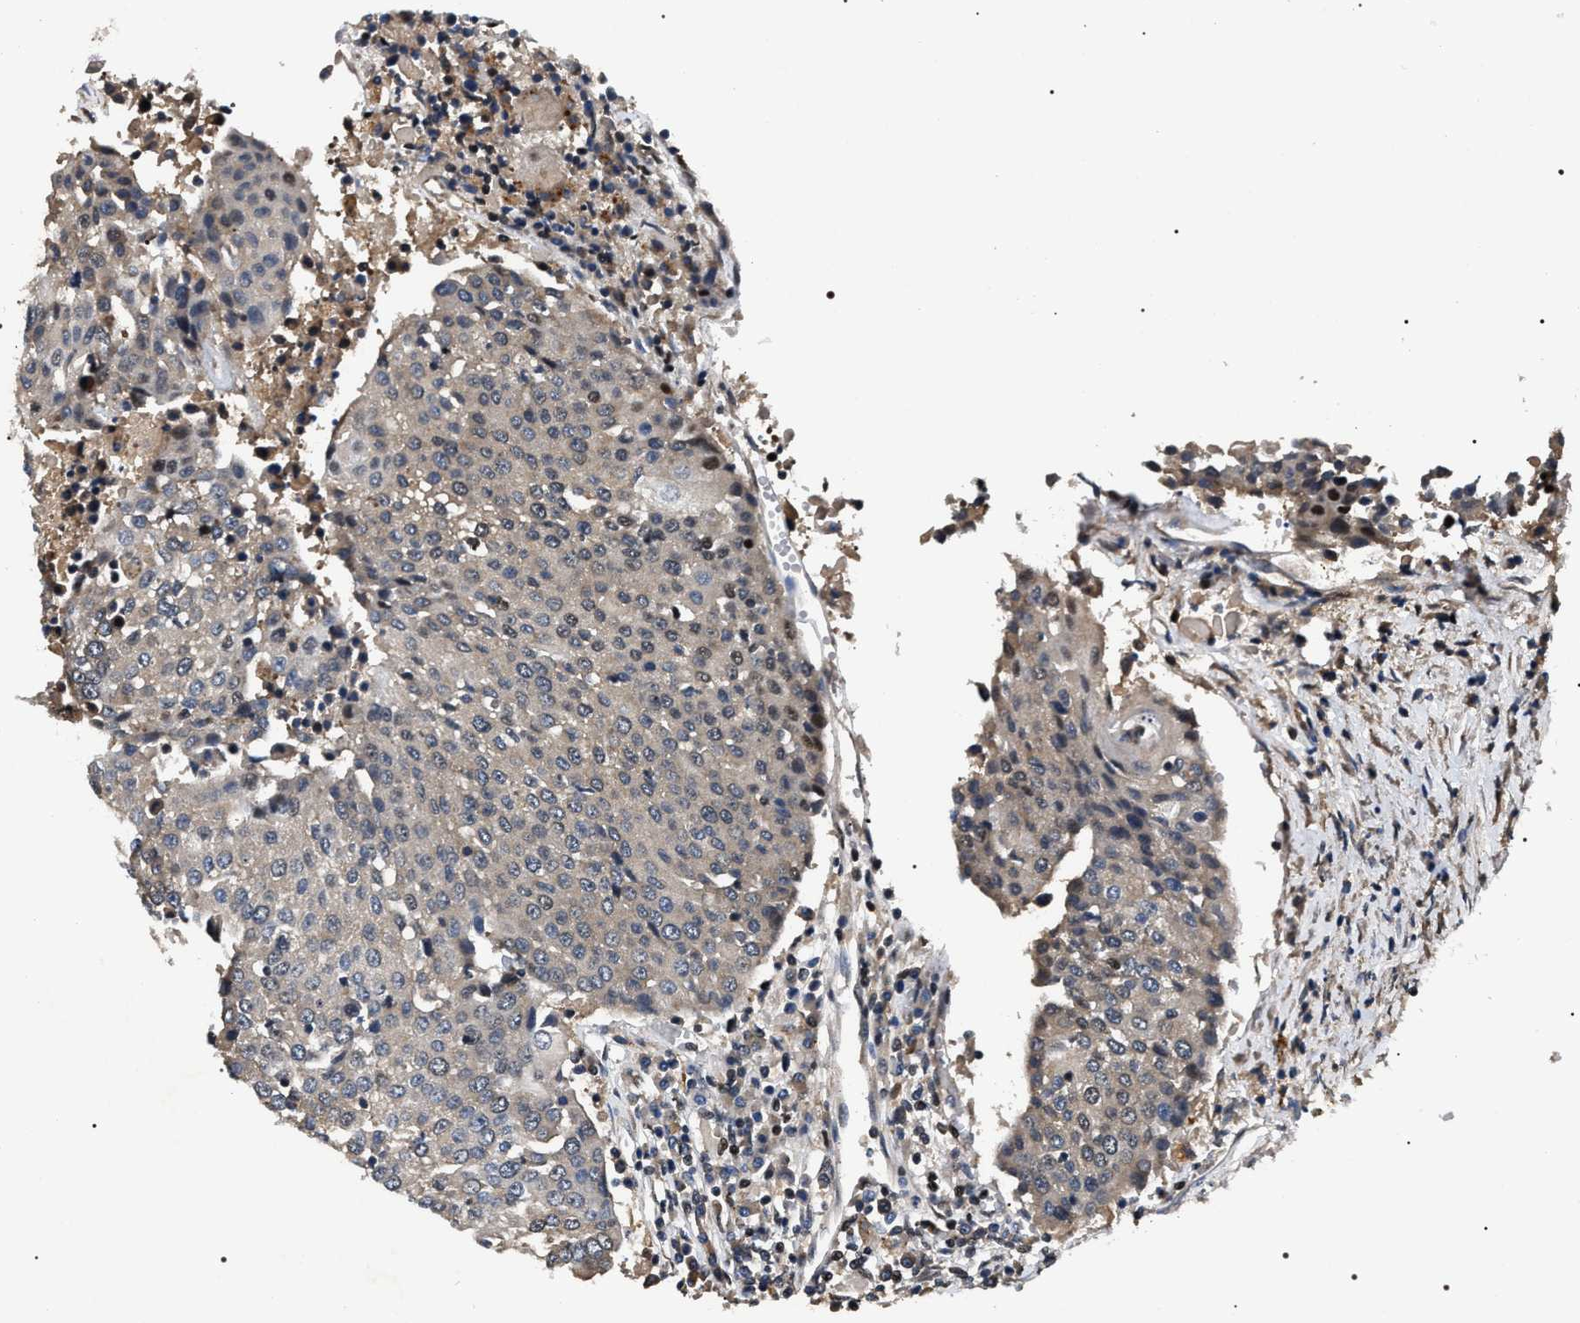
{"staining": {"intensity": "weak", "quantity": "<25%", "location": "nuclear"}, "tissue": "urothelial cancer", "cell_type": "Tumor cells", "image_type": "cancer", "snomed": [{"axis": "morphology", "description": "Urothelial carcinoma, High grade"}, {"axis": "topography", "description": "Urinary bladder"}], "caption": "Immunohistochemistry (IHC) photomicrograph of neoplastic tissue: human urothelial carcinoma (high-grade) stained with DAB demonstrates no significant protein expression in tumor cells.", "gene": "C7orf25", "patient": {"sex": "female", "age": 85}}